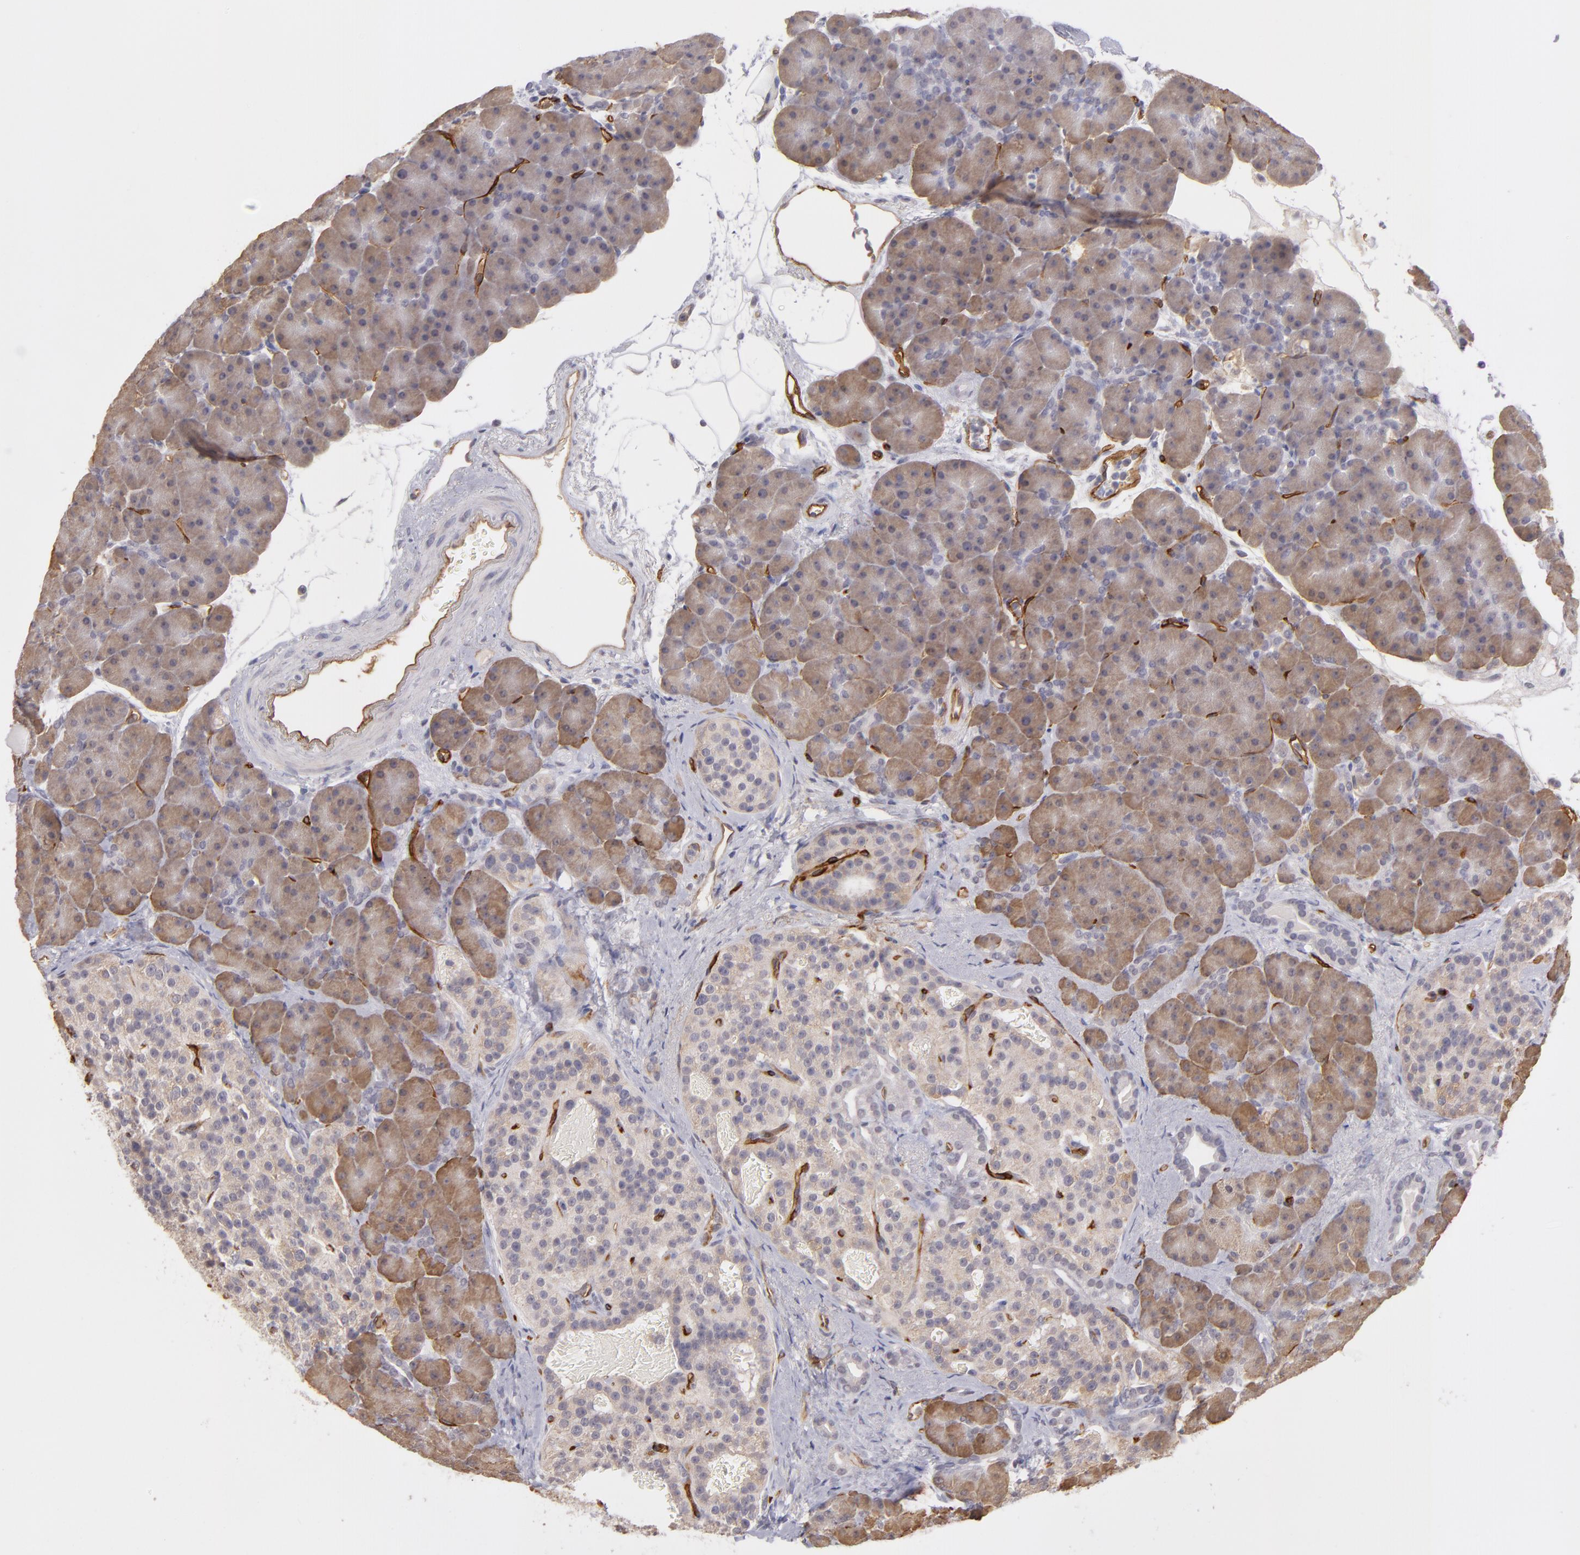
{"staining": {"intensity": "moderate", "quantity": ">75%", "location": "cytoplasmic/membranous"}, "tissue": "pancreas", "cell_type": "Exocrine glandular cells", "image_type": "normal", "snomed": [{"axis": "morphology", "description": "Normal tissue, NOS"}, {"axis": "topography", "description": "Pancreas"}], "caption": "This histopathology image shows IHC staining of normal pancreas, with medium moderate cytoplasmic/membranous positivity in approximately >75% of exocrine glandular cells.", "gene": "THBD", "patient": {"sex": "male", "age": 66}}